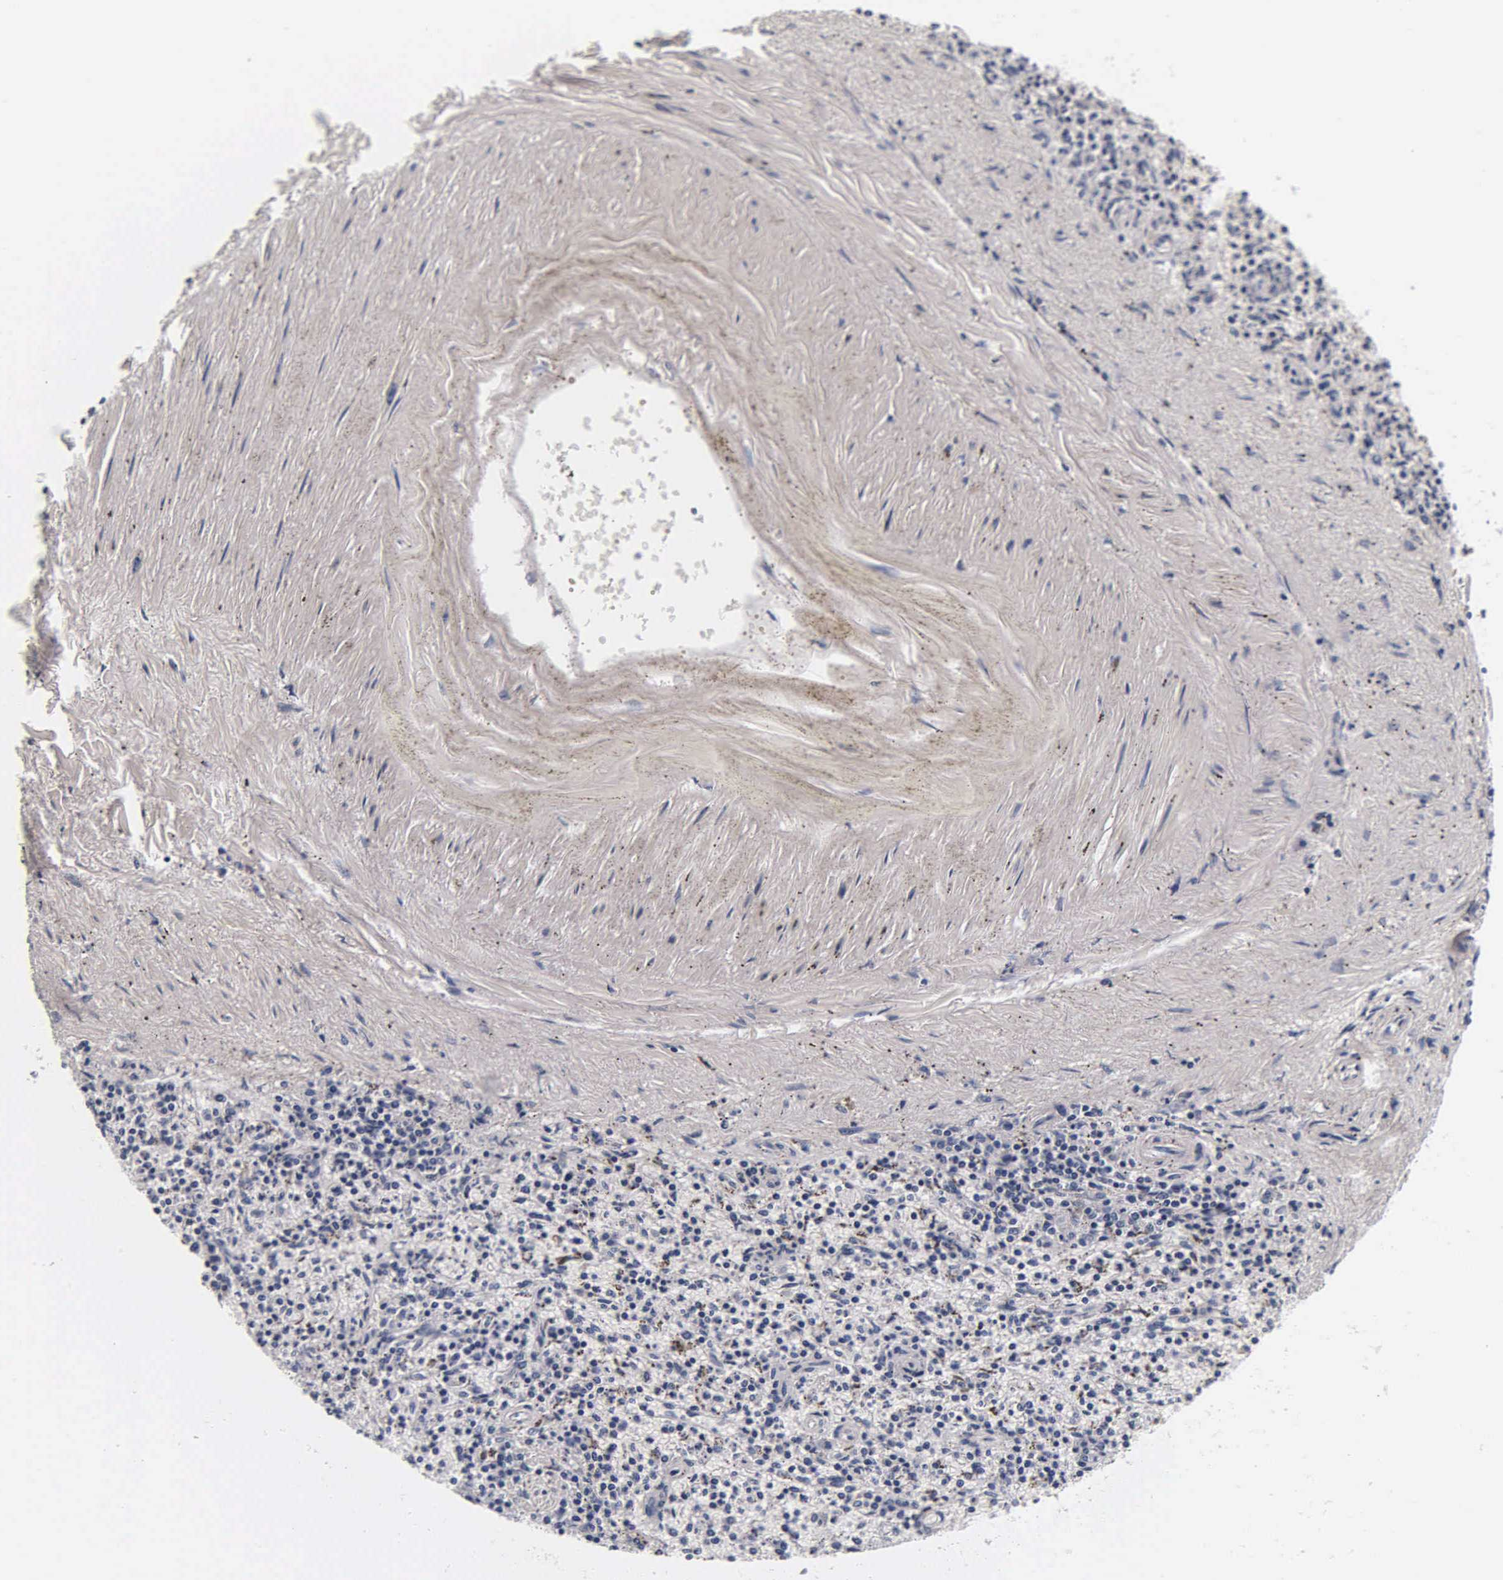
{"staining": {"intensity": "negative", "quantity": "none", "location": "none"}, "tissue": "spleen", "cell_type": "Cells in red pulp", "image_type": "normal", "snomed": [{"axis": "morphology", "description": "Normal tissue, NOS"}, {"axis": "topography", "description": "Spleen"}], "caption": "Micrograph shows no protein staining in cells in red pulp of normal spleen. The staining is performed using DAB brown chromogen with nuclei counter-stained in using hematoxylin.", "gene": "ACP3", "patient": {"sex": "male", "age": 72}}